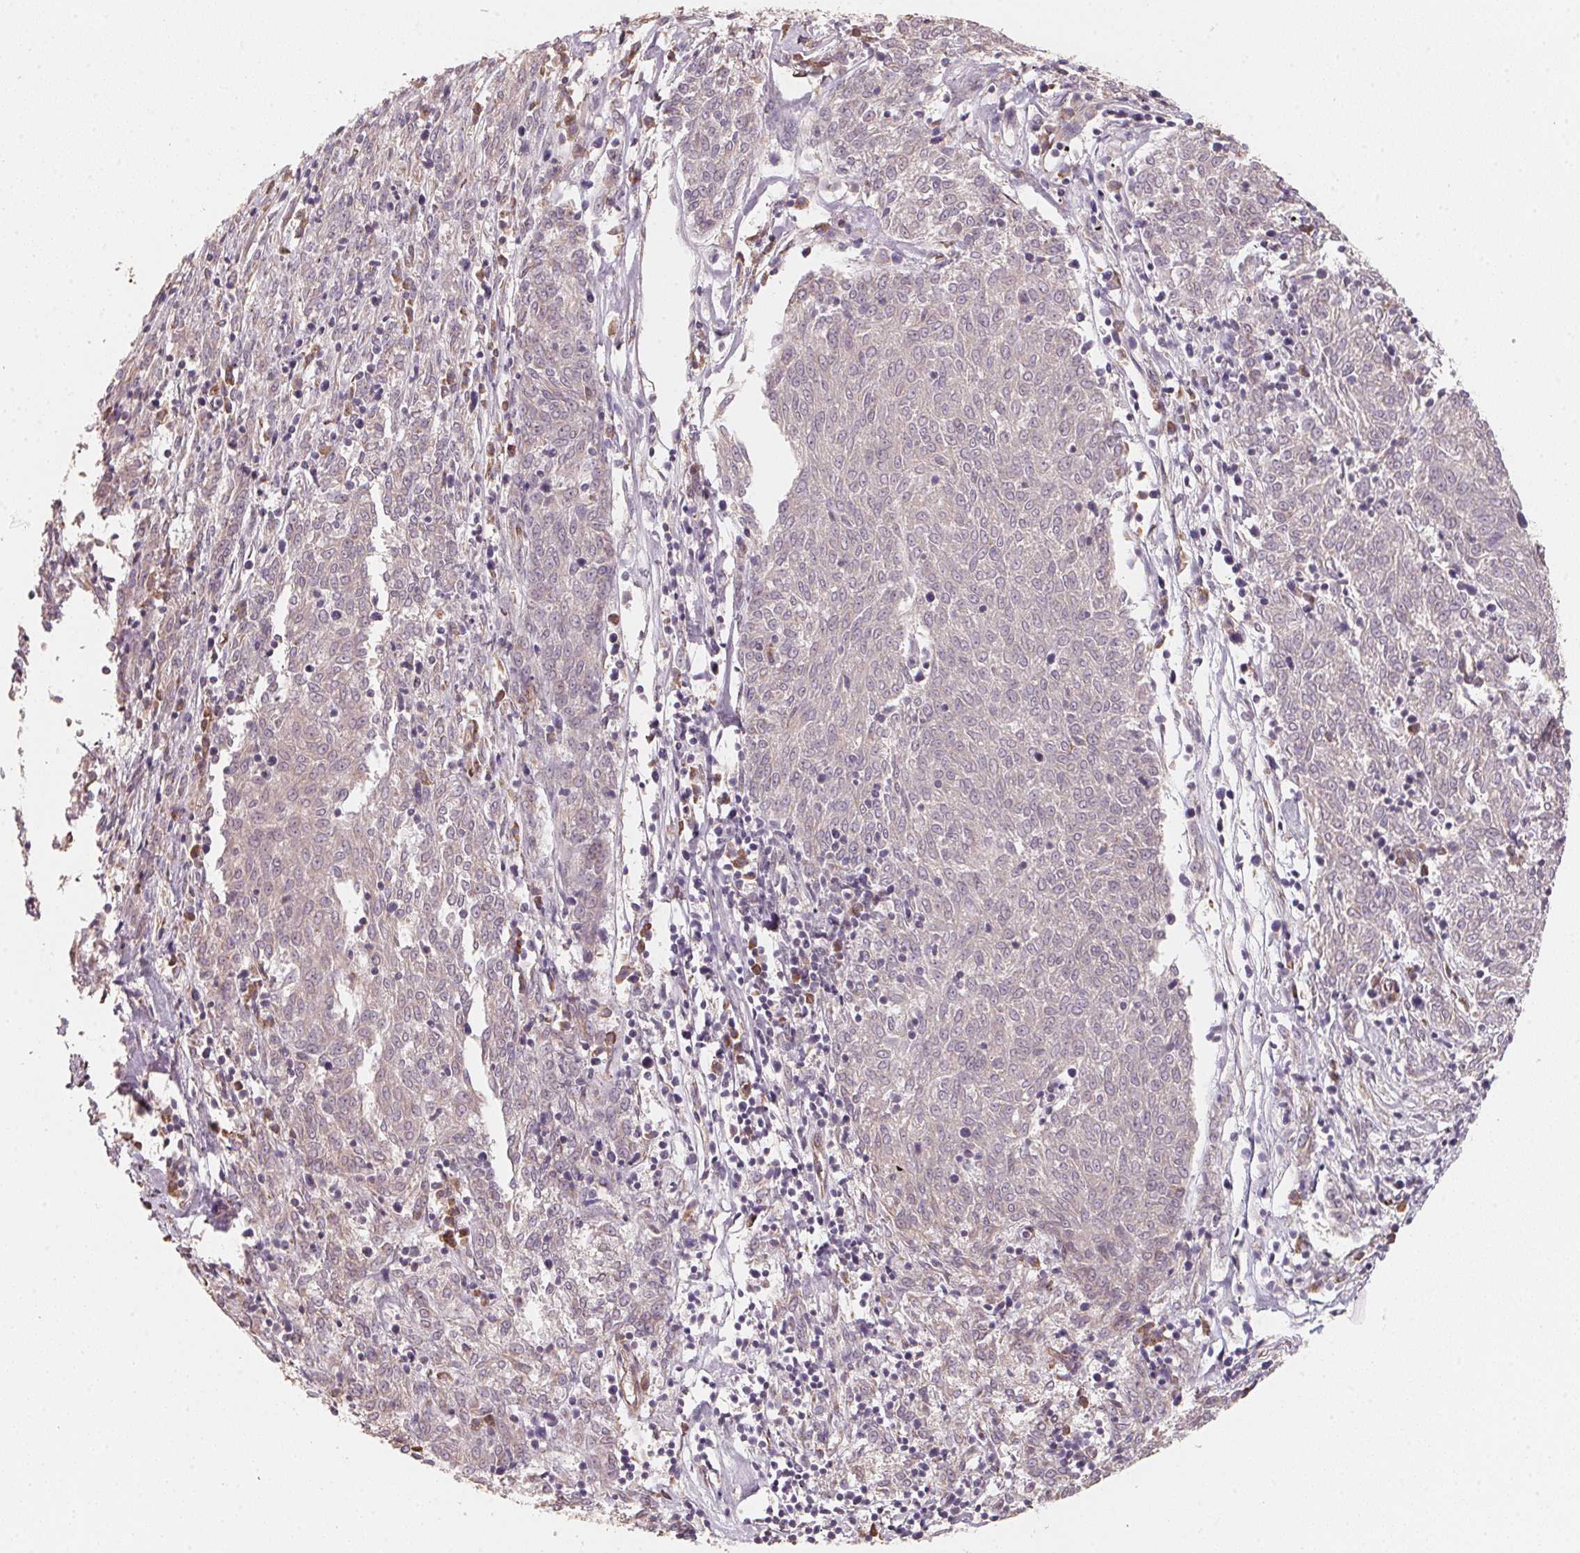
{"staining": {"intensity": "negative", "quantity": "none", "location": "none"}, "tissue": "melanoma", "cell_type": "Tumor cells", "image_type": "cancer", "snomed": [{"axis": "morphology", "description": "Malignant melanoma, NOS"}, {"axis": "topography", "description": "Skin"}], "caption": "Immunohistochemistry (IHC) of human melanoma demonstrates no expression in tumor cells. The staining was performed using DAB to visualize the protein expression in brown, while the nuclei were stained in blue with hematoxylin (Magnification: 20x).", "gene": "TSPAN12", "patient": {"sex": "female", "age": 72}}